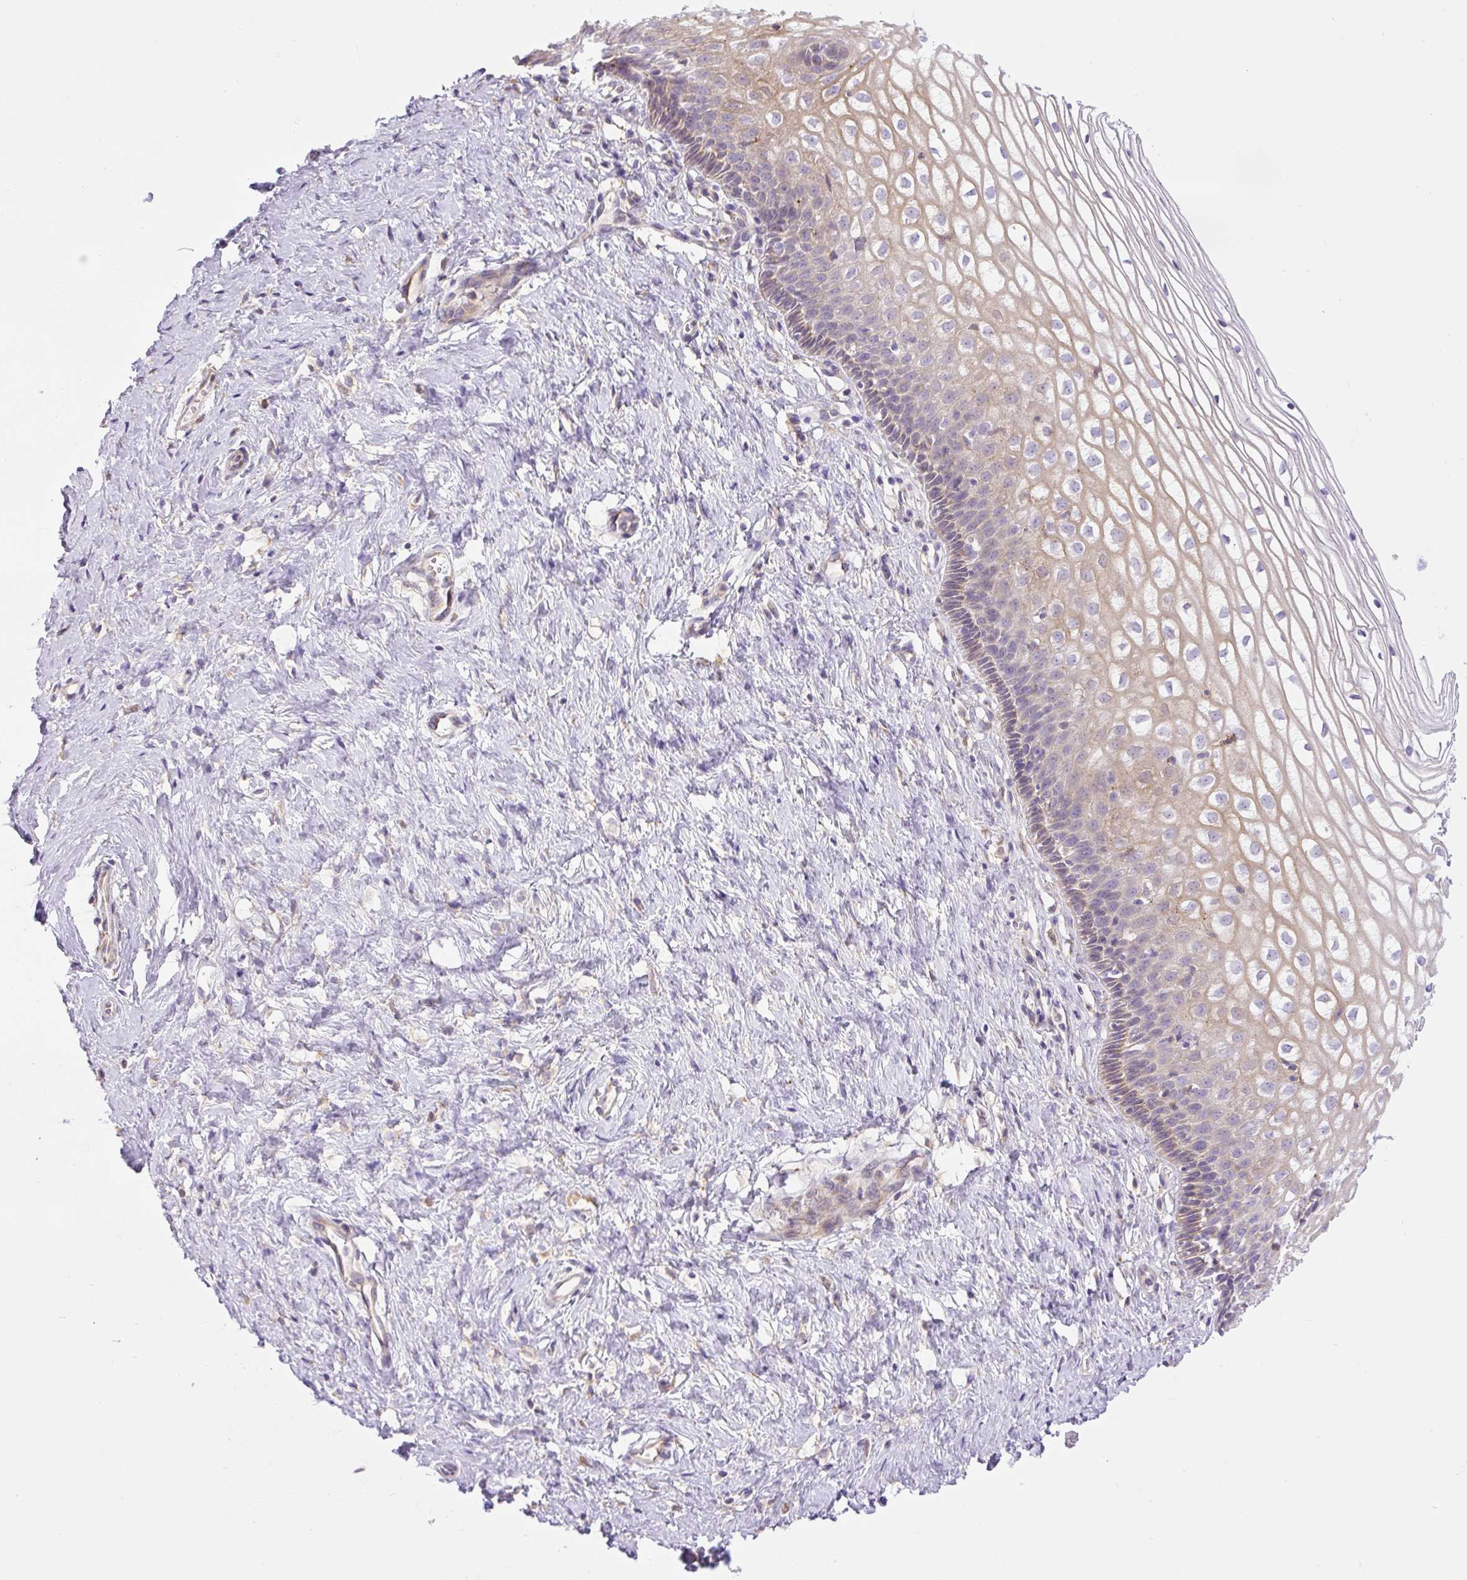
{"staining": {"intensity": "moderate", "quantity": "<25%", "location": "cytoplasmic/membranous"}, "tissue": "cervix", "cell_type": "Glandular cells", "image_type": "normal", "snomed": [{"axis": "morphology", "description": "Normal tissue, NOS"}, {"axis": "topography", "description": "Cervix"}], "caption": "A photomicrograph of cervix stained for a protein shows moderate cytoplasmic/membranous brown staining in glandular cells.", "gene": "POFUT1", "patient": {"sex": "female", "age": 36}}